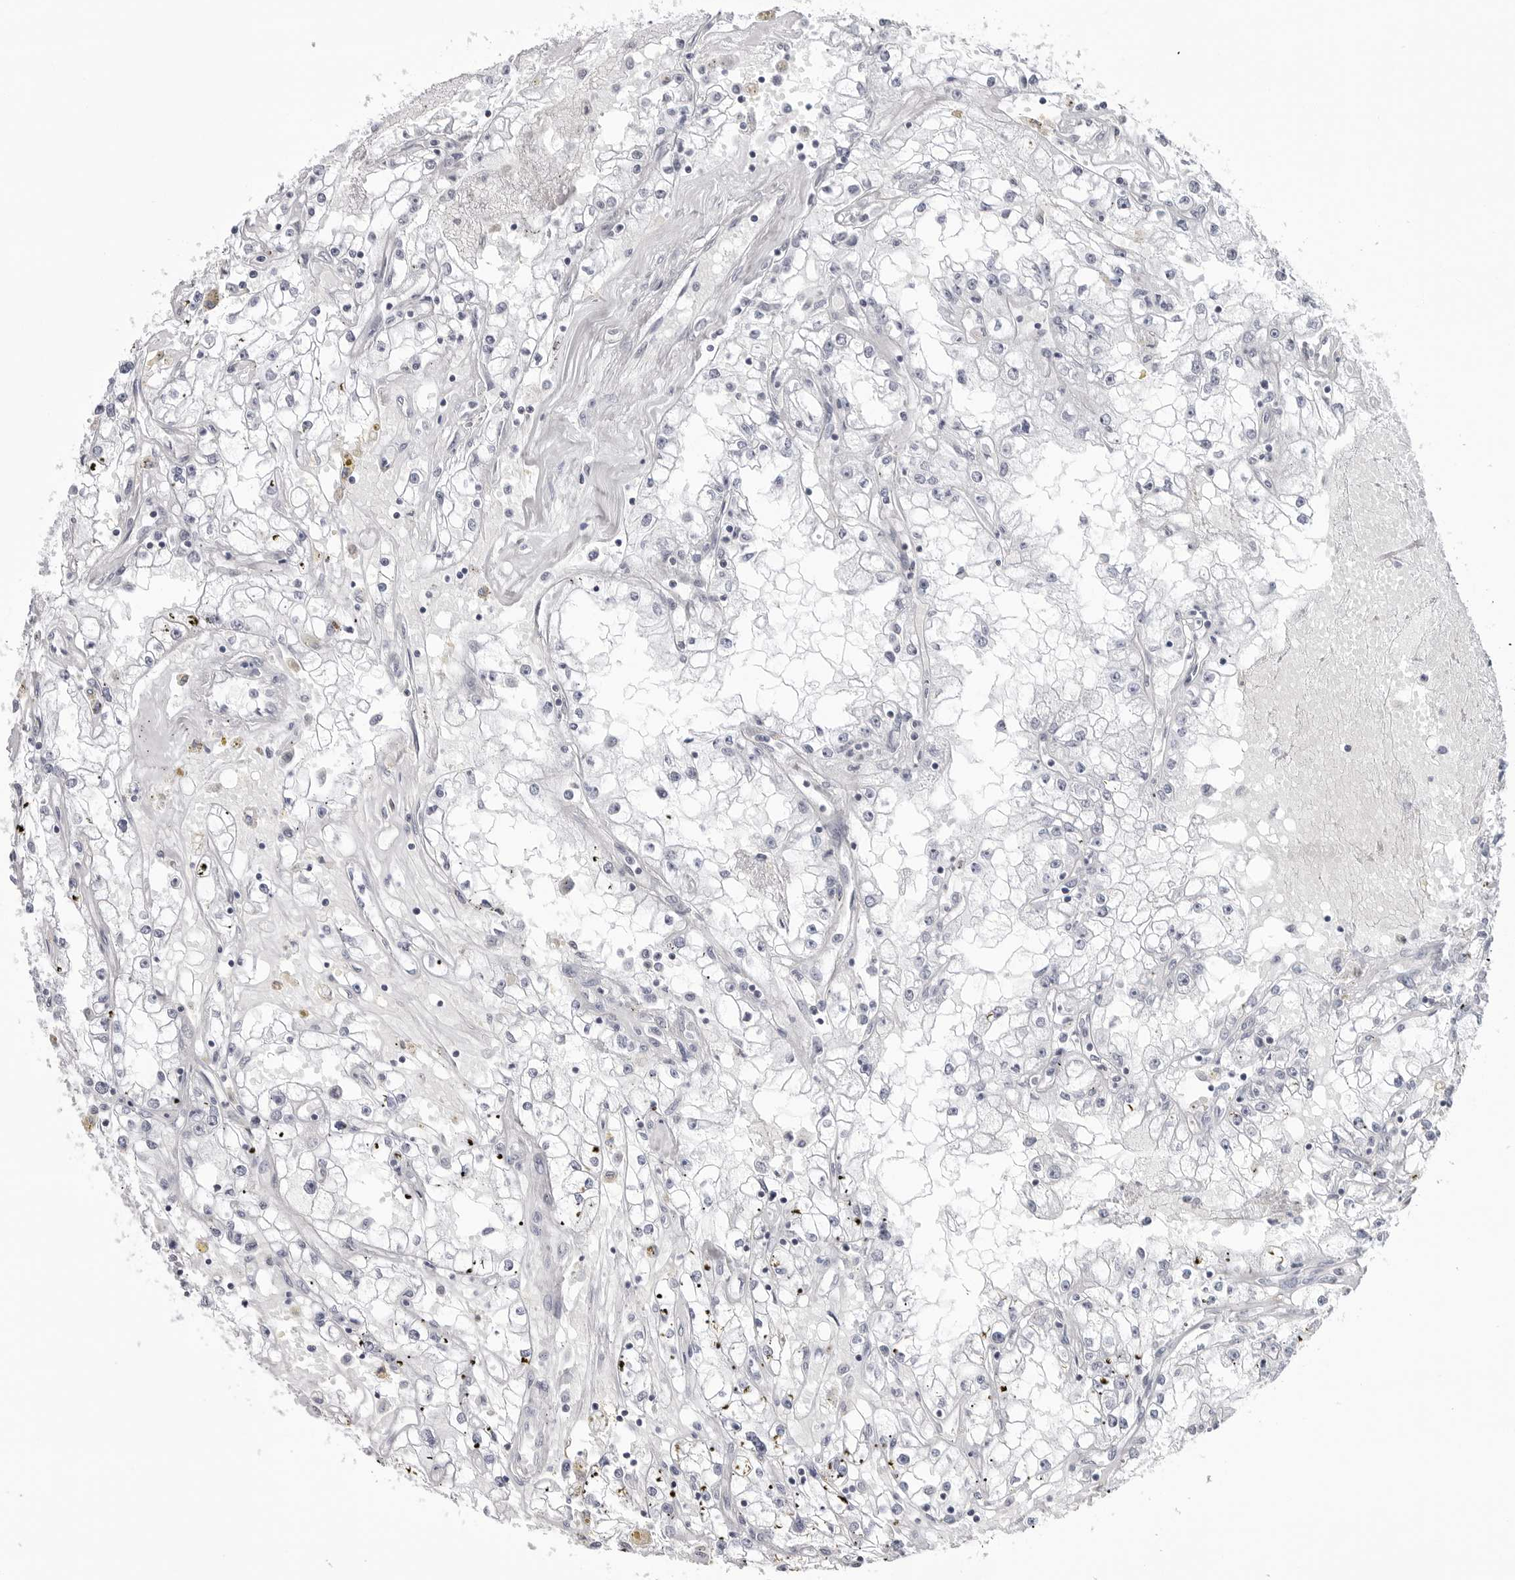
{"staining": {"intensity": "negative", "quantity": "none", "location": "none"}, "tissue": "renal cancer", "cell_type": "Tumor cells", "image_type": "cancer", "snomed": [{"axis": "morphology", "description": "Adenocarcinoma, NOS"}, {"axis": "topography", "description": "Kidney"}], "caption": "A micrograph of human renal adenocarcinoma is negative for staining in tumor cells.", "gene": "YWHAG", "patient": {"sex": "male", "age": 56}}